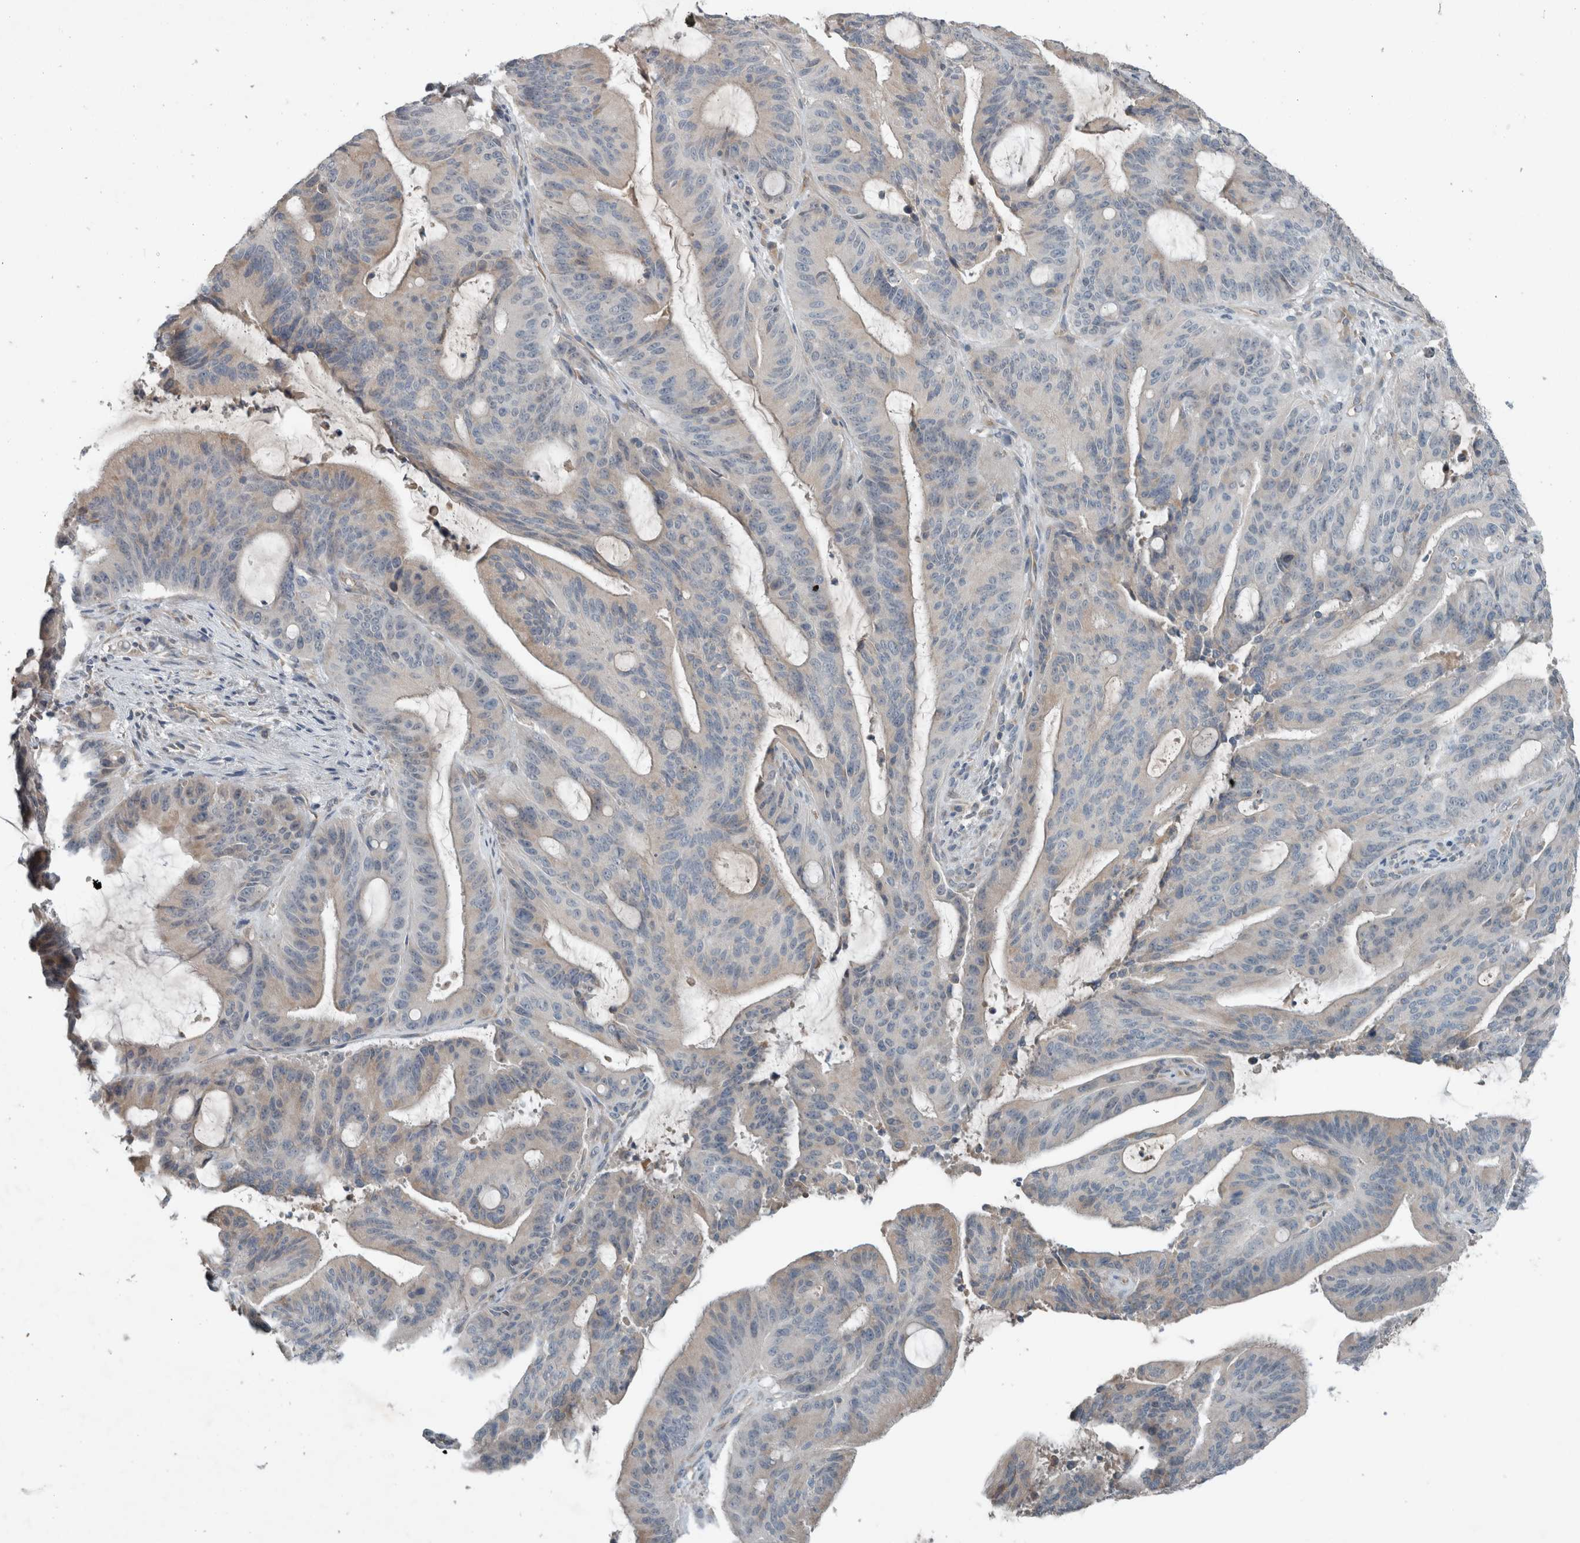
{"staining": {"intensity": "weak", "quantity": "<25%", "location": "cytoplasmic/membranous"}, "tissue": "liver cancer", "cell_type": "Tumor cells", "image_type": "cancer", "snomed": [{"axis": "morphology", "description": "Normal tissue, NOS"}, {"axis": "morphology", "description": "Cholangiocarcinoma"}, {"axis": "topography", "description": "Liver"}, {"axis": "topography", "description": "Peripheral nerve tissue"}], "caption": "This image is of liver cancer stained with IHC to label a protein in brown with the nuclei are counter-stained blue. There is no staining in tumor cells.", "gene": "JADE2", "patient": {"sex": "female", "age": 73}}